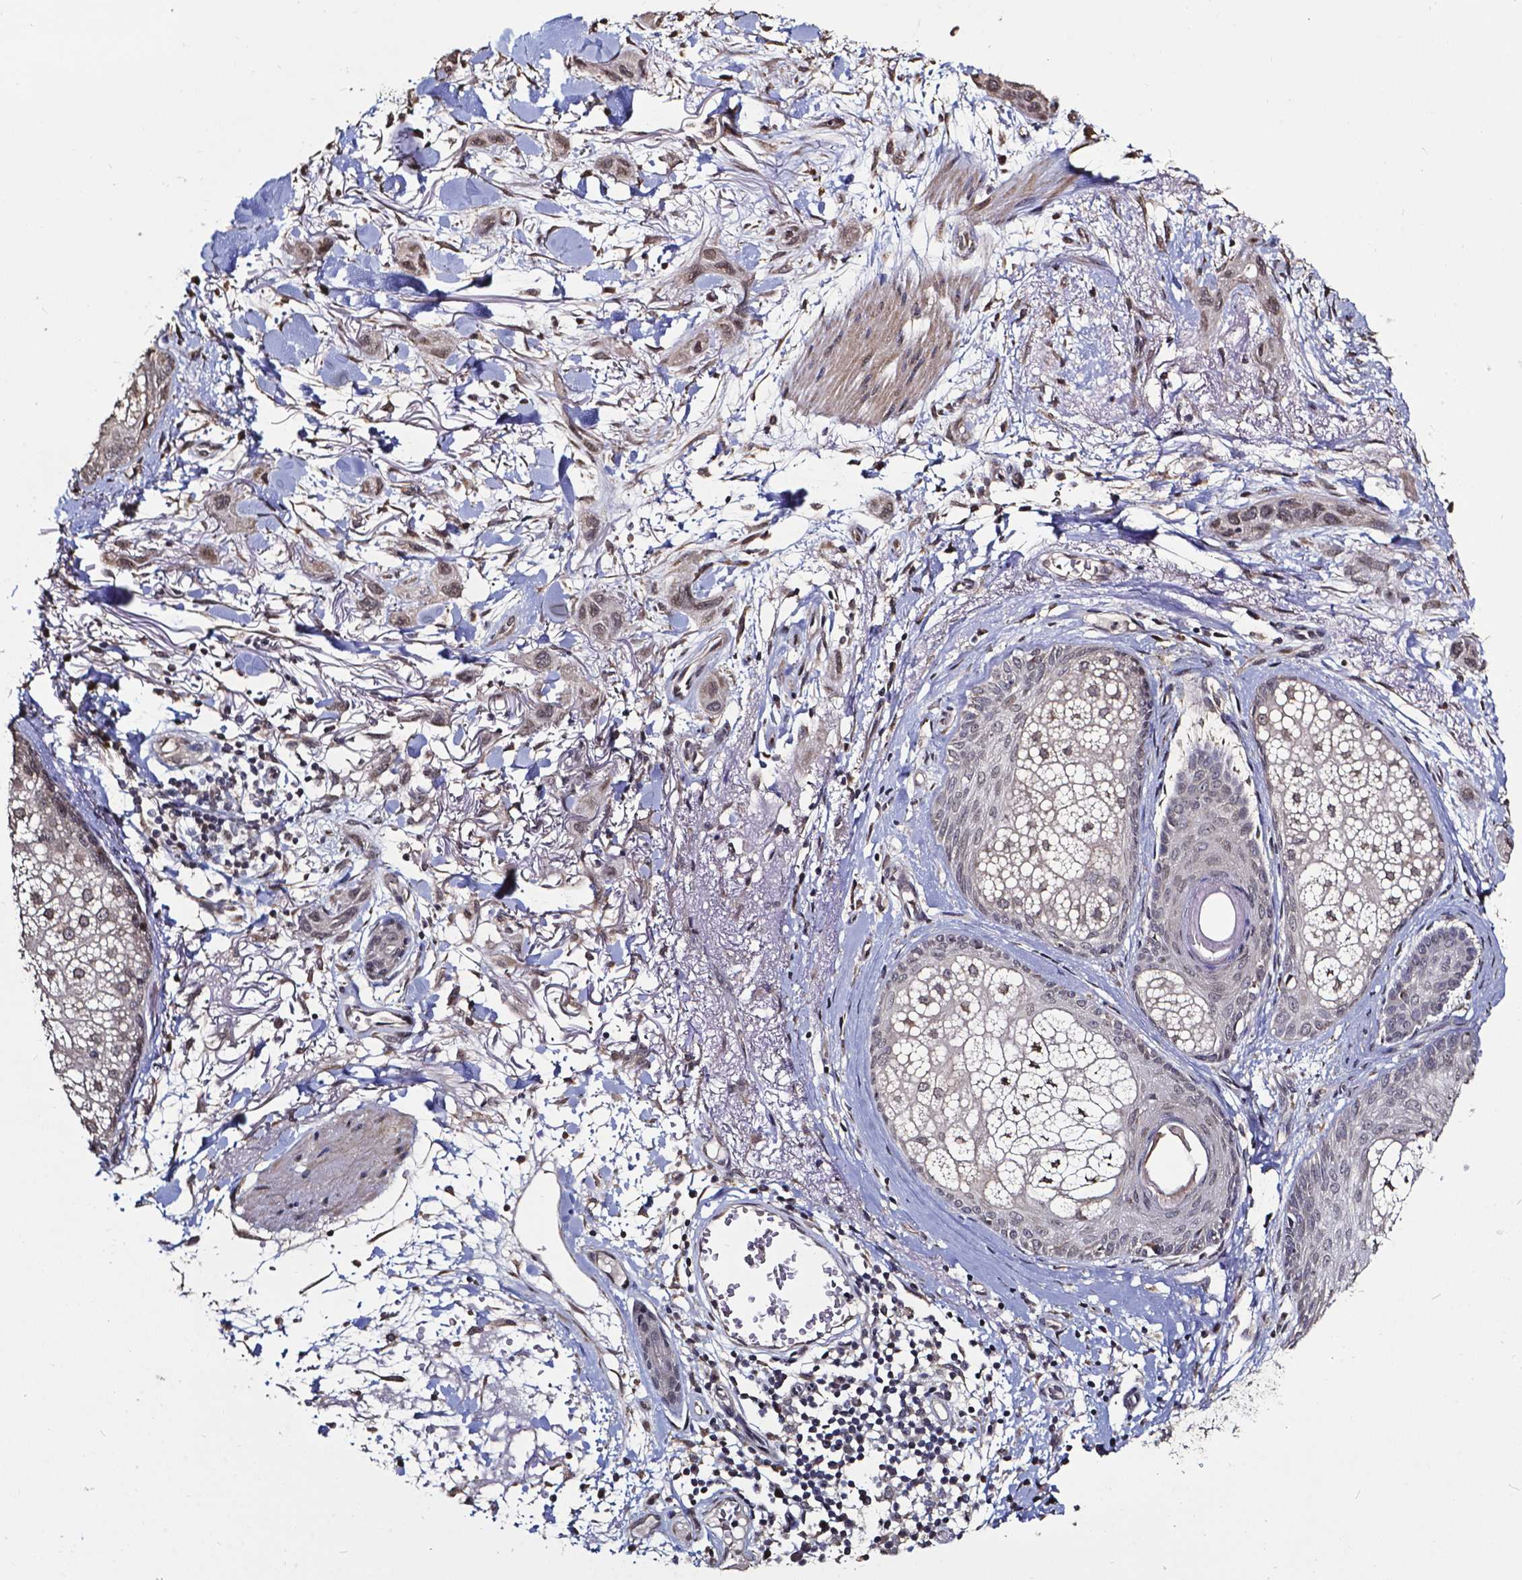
{"staining": {"intensity": "negative", "quantity": "none", "location": "none"}, "tissue": "skin cancer", "cell_type": "Tumor cells", "image_type": "cancer", "snomed": [{"axis": "morphology", "description": "Squamous cell carcinoma, NOS"}, {"axis": "topography", "description": "Skin"}], "caption": "There is no significant expression in tumor cells of squamous cell carcinoma (skin). (Stains: DAB (3,3'-diaminobenzidine) immunohistochemistry (IHC) with hematoxylin counter stain, Microscopy: brightfield microscopy at high magnification).", "gene": "GLRA2", "patient": {"sex": "male", "age": 79}}